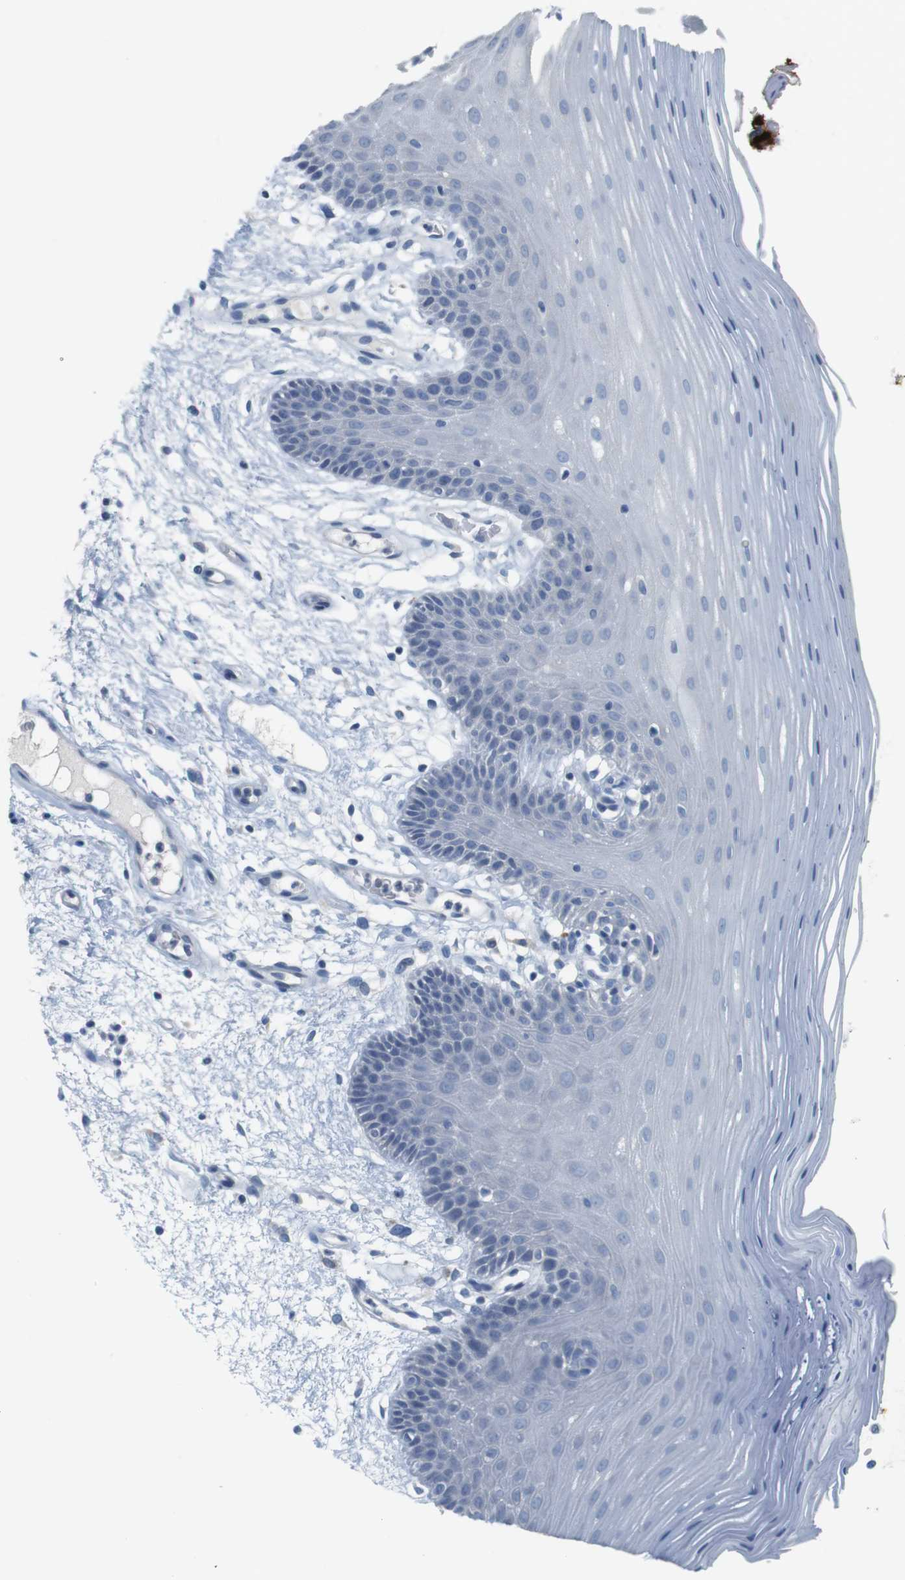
{"staining": {"intensity": "negative", "quantity": "none", "location": "none"}, "tissue": "oral mucosa", "cell_type": "Squamous epithelial cells", "image_type": "normal", "snomed": [{"axis": "morphology", "description": "Normal tissue, NOS"}, {"axis": "morphology", "description": "Squamous cell carcinoma, NOS"}, {"axis": "topography", "description": "Skeletal muscle"}, {"axis": "topography", "description": "Oral tissue"}, {"axis": "topography", "description": "Head-Neck"}], "caption": "Immunohistochemistry of unremarkable human oral mucosa reveals no positivity in squamous epithelial cells.", "gene": "MUC5B", "patient": {"sex": "male", "age": 71}}